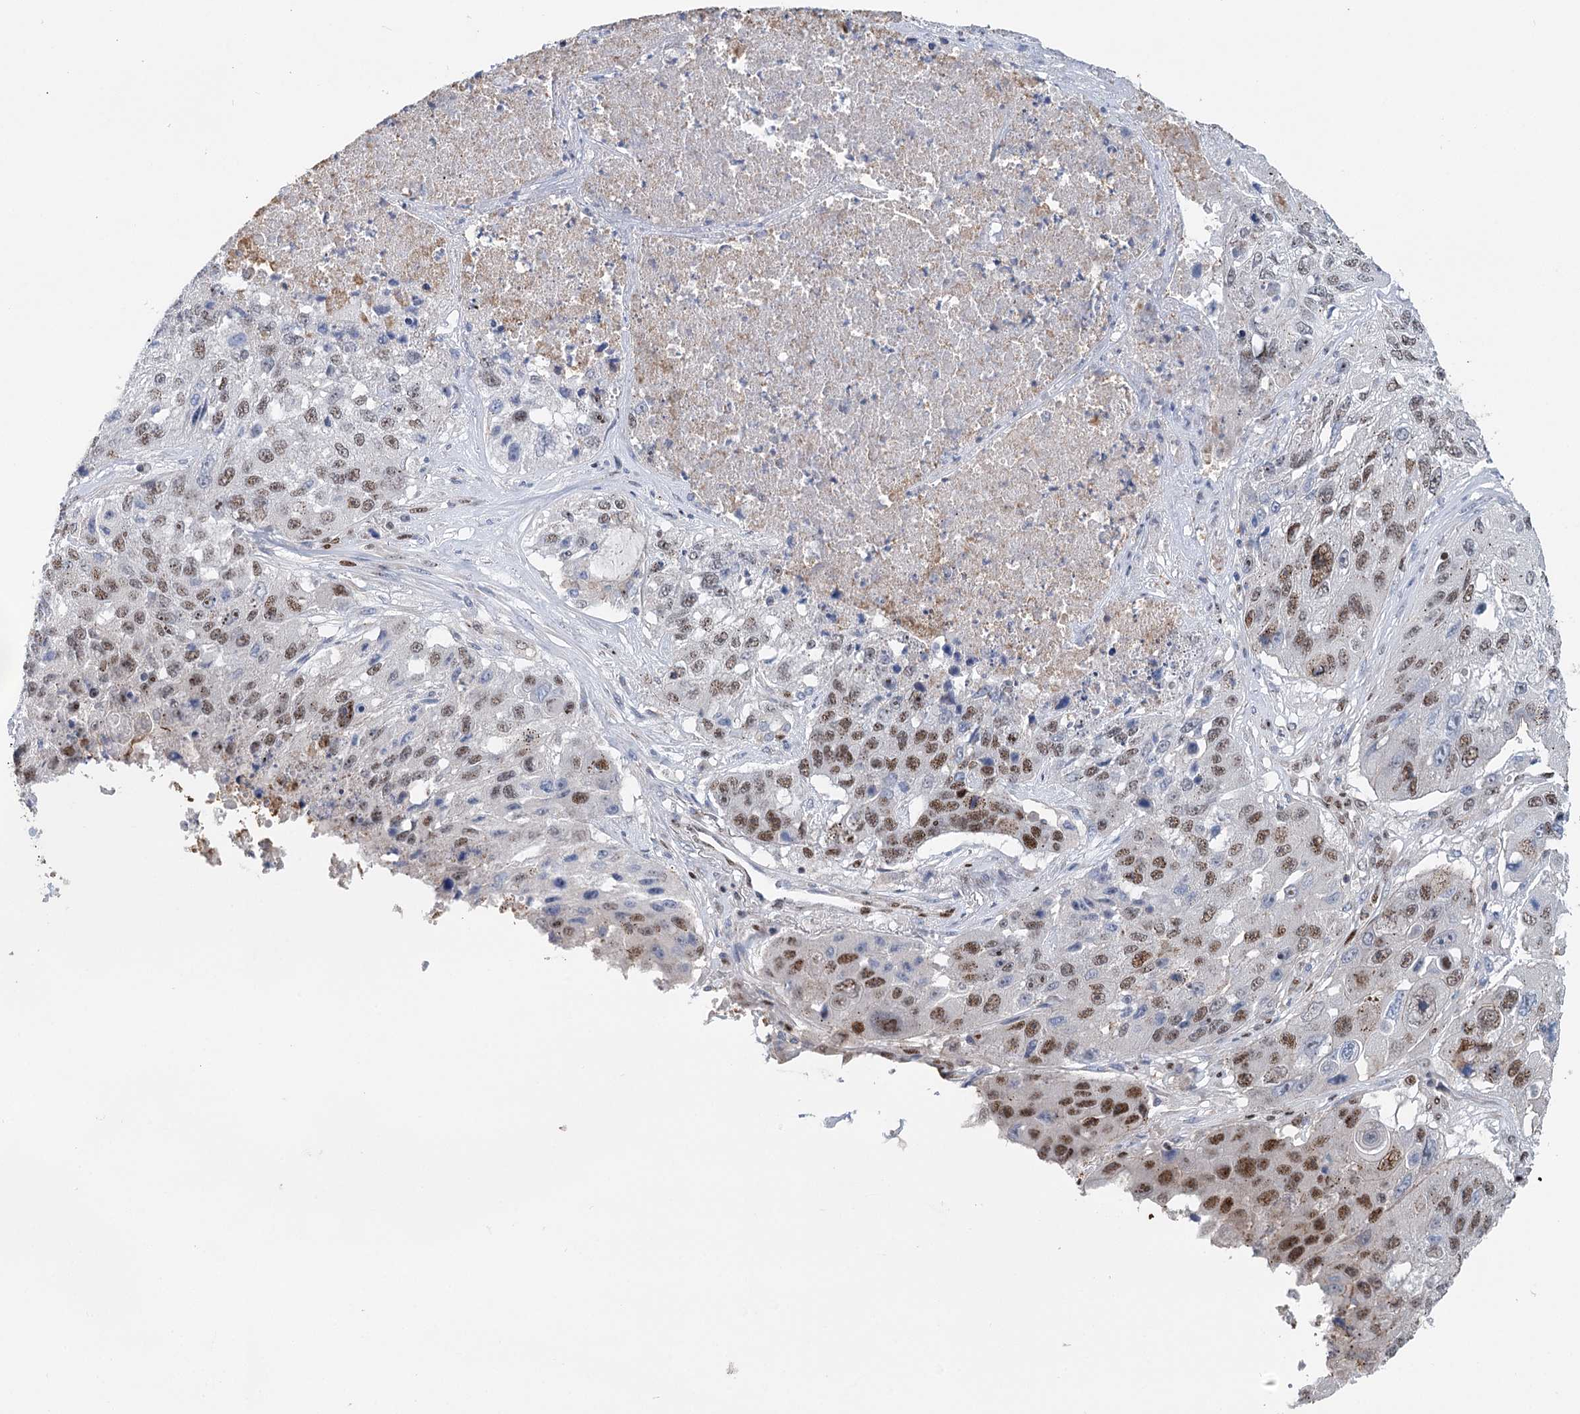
{"staining": {"intensity": "moderate", "quantity": ">75%", "location": "nuclear"}, "tissue": "lung cancer", "cell_type": "Tumor cells", "image_type": "cancer", "snomed": [{"axis": "morphology", "description": "Squamous cell carcinoma, NOS"}, {"axis": "topography", "description": "Lung"}], "caption": "Lung cancer (squamous cell carcinoma) stained for a protein (brown) shows moderate nuclear positive positivity in about >75% of tumor cells.", "gene": "CAMTA1", "patient": {"sex": "male", "age": 61}}